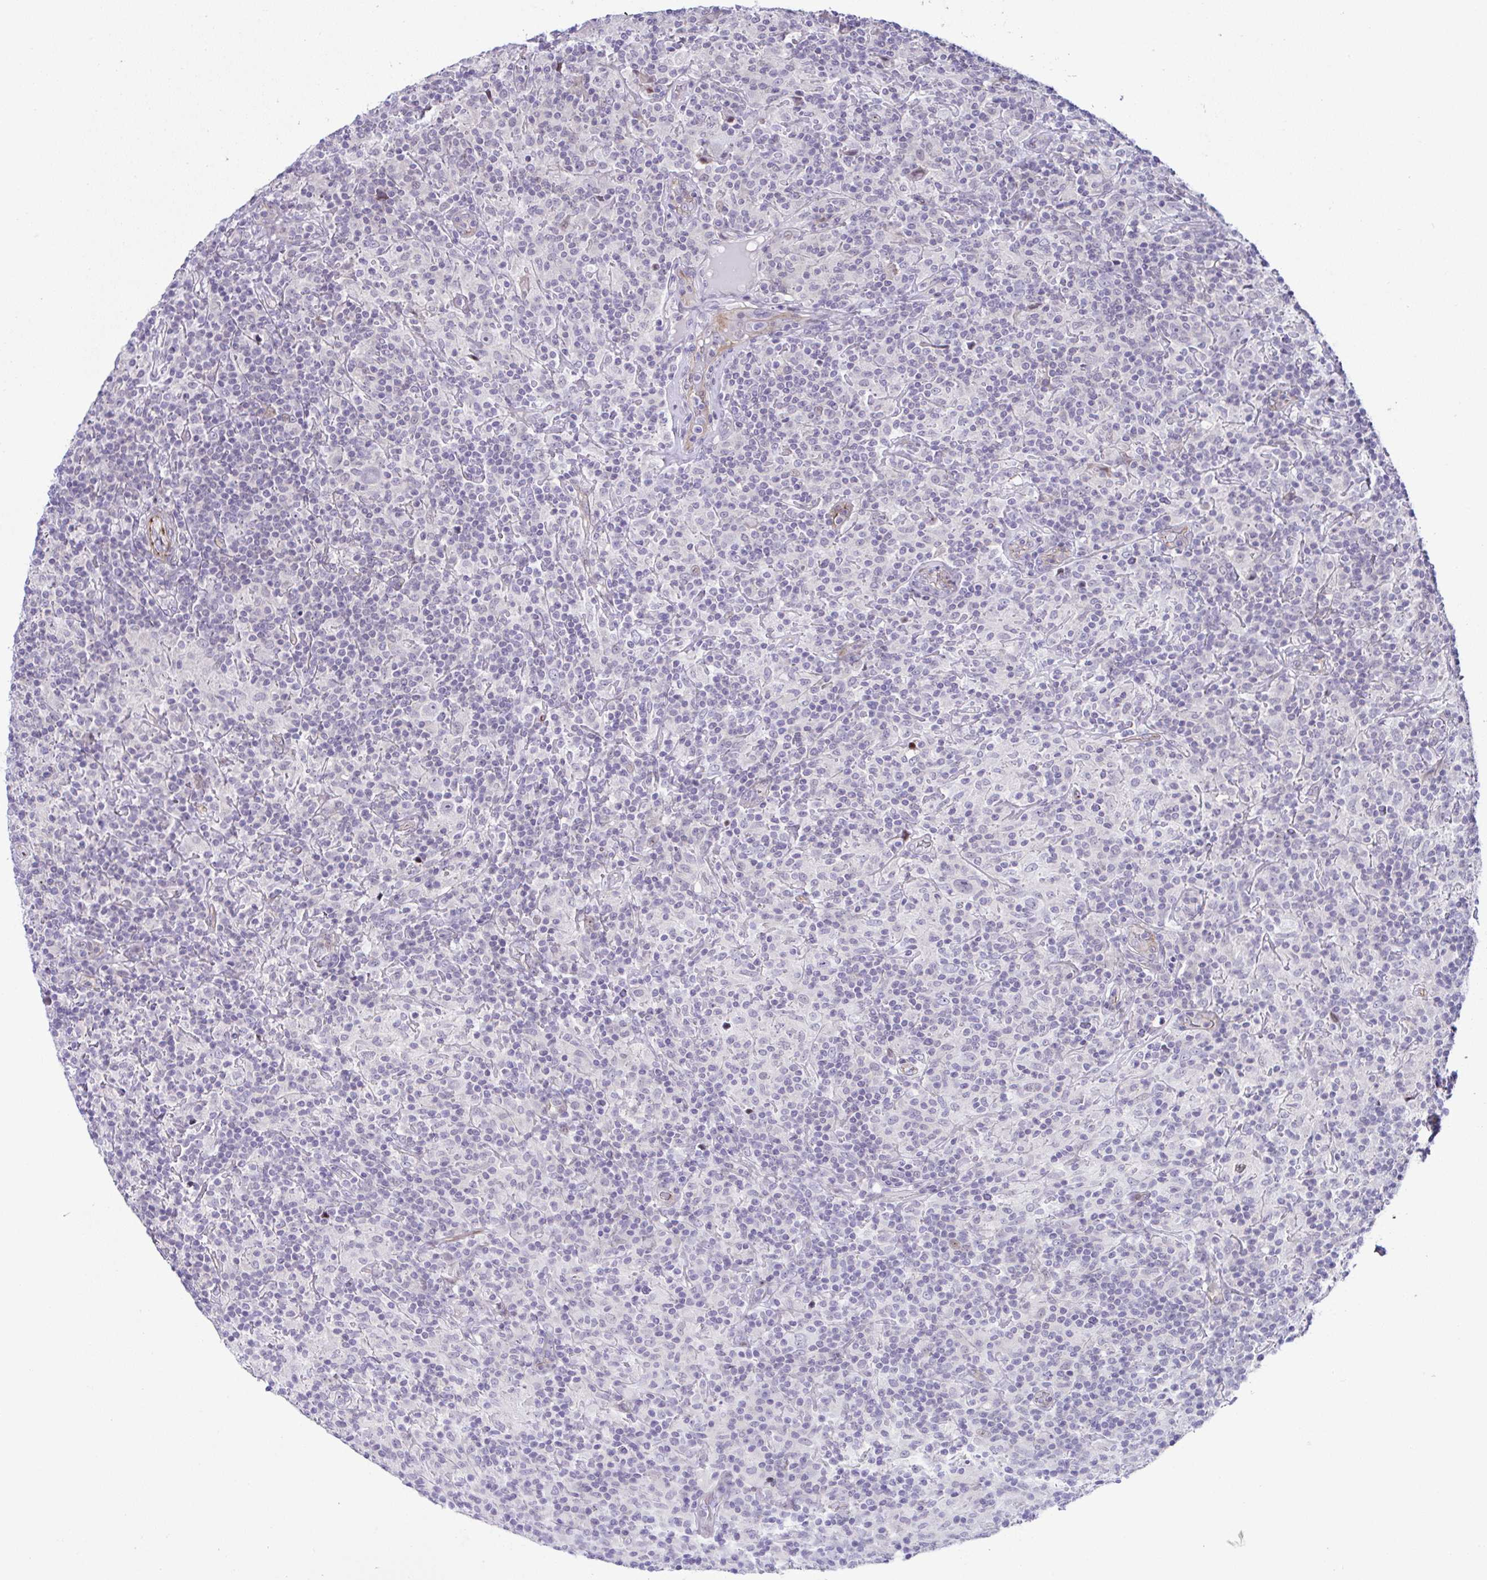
{"staining": {"intensity": "negative", "quantity": "none", "location": "none"}, "tissue": "lymphoma", "cell_type": "Tumor cells", "image_type": "cancer", "snomed": [{"axis": "morphology", "description": "Hodgkin's disease, NOS"}, {"axis": "topography", "description": "Lymph node"}], "caption": "Tumor cells are negative for brown protein staining in Hodgkin's disease. (Stains: DAB (3,3'-diaminobenzidine) immunohistochemistry (IHC) with hematoxylin counter stain, Microscopy: brightfield microscopy at high magnification).", "gene": "FBXO34", "patient": {"sex": "male", "age": 70}}